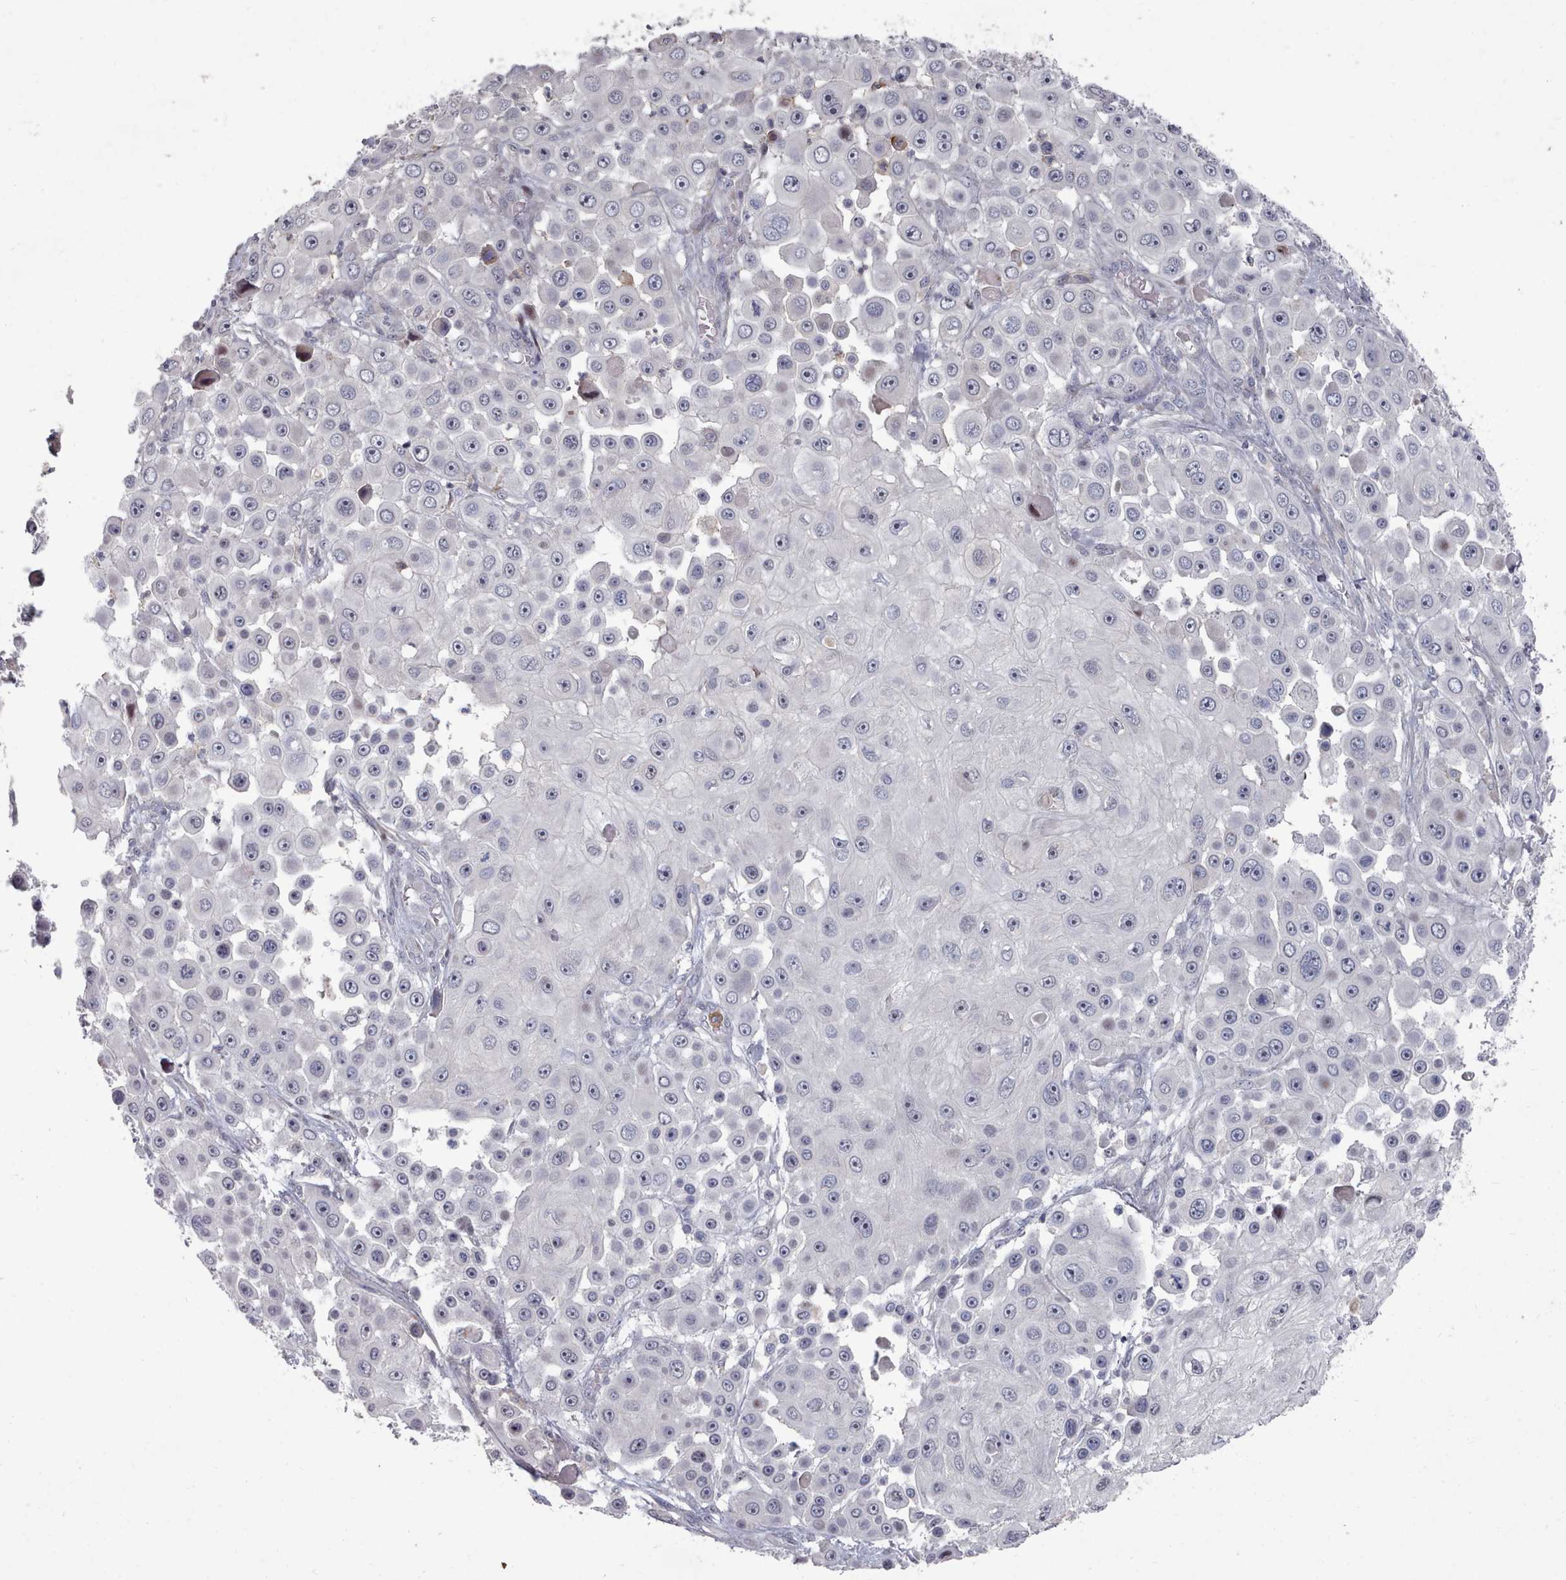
{"staining": {"intensity": "negative", "quantity": "none", "location": "none"}, "tissue": "skin cancer", "cell_type": "Tumor cells", "image_type": "cancer", "snomed": [{"axis": "morphology", "description": "Squamous cell carcinoma, NOS"}, {"axis": "topography", "description": "Skin"}], "caption": "Immunohistochemistry (IHC) of skin cancer (squamous cell carcinoma) displays no staining in tumor cells.", "gene": "COL8A2", "patient": {"sex": "male", "age": 67}}